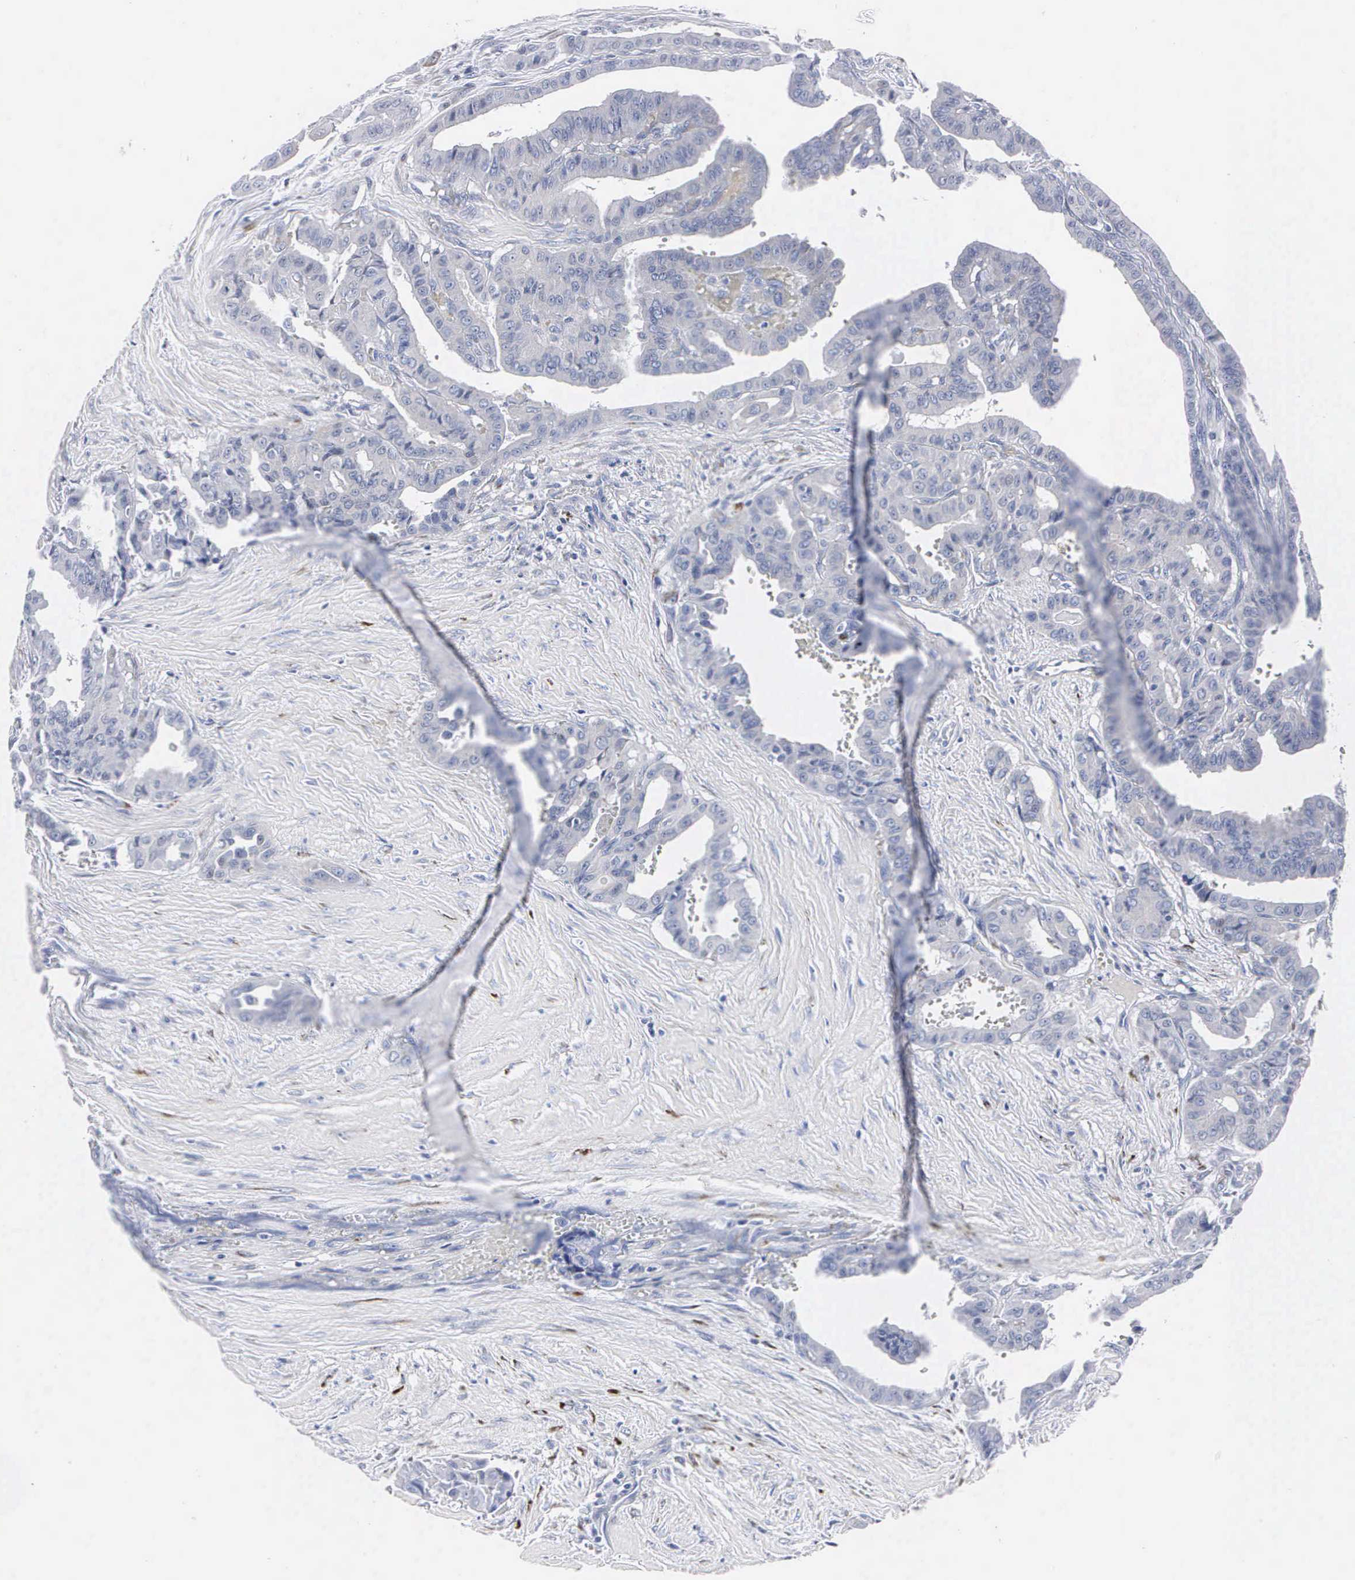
{"staining": {"intensity": "negative", "quantity": "none", "location": "none"}, "tissue": "thyroid cancer", "cell_type": "Tumor cells", "image_type": "cancer", "snomed": [{"axis": "morphology", "description": "Papillary adenocarcinoma, NOS"}, {"axis": "topography", "description": "Thyroid gland"}], "caption": "Immunohistochemistry (IHC) histopathology image of neoplastic tissue: thyroid cancer (papillary adenocarcinoma) stained with DAB shows no significant protein staining in tumor cells.", "gene": "ENO2", "patient": {"sex": "male", "age": 87}}